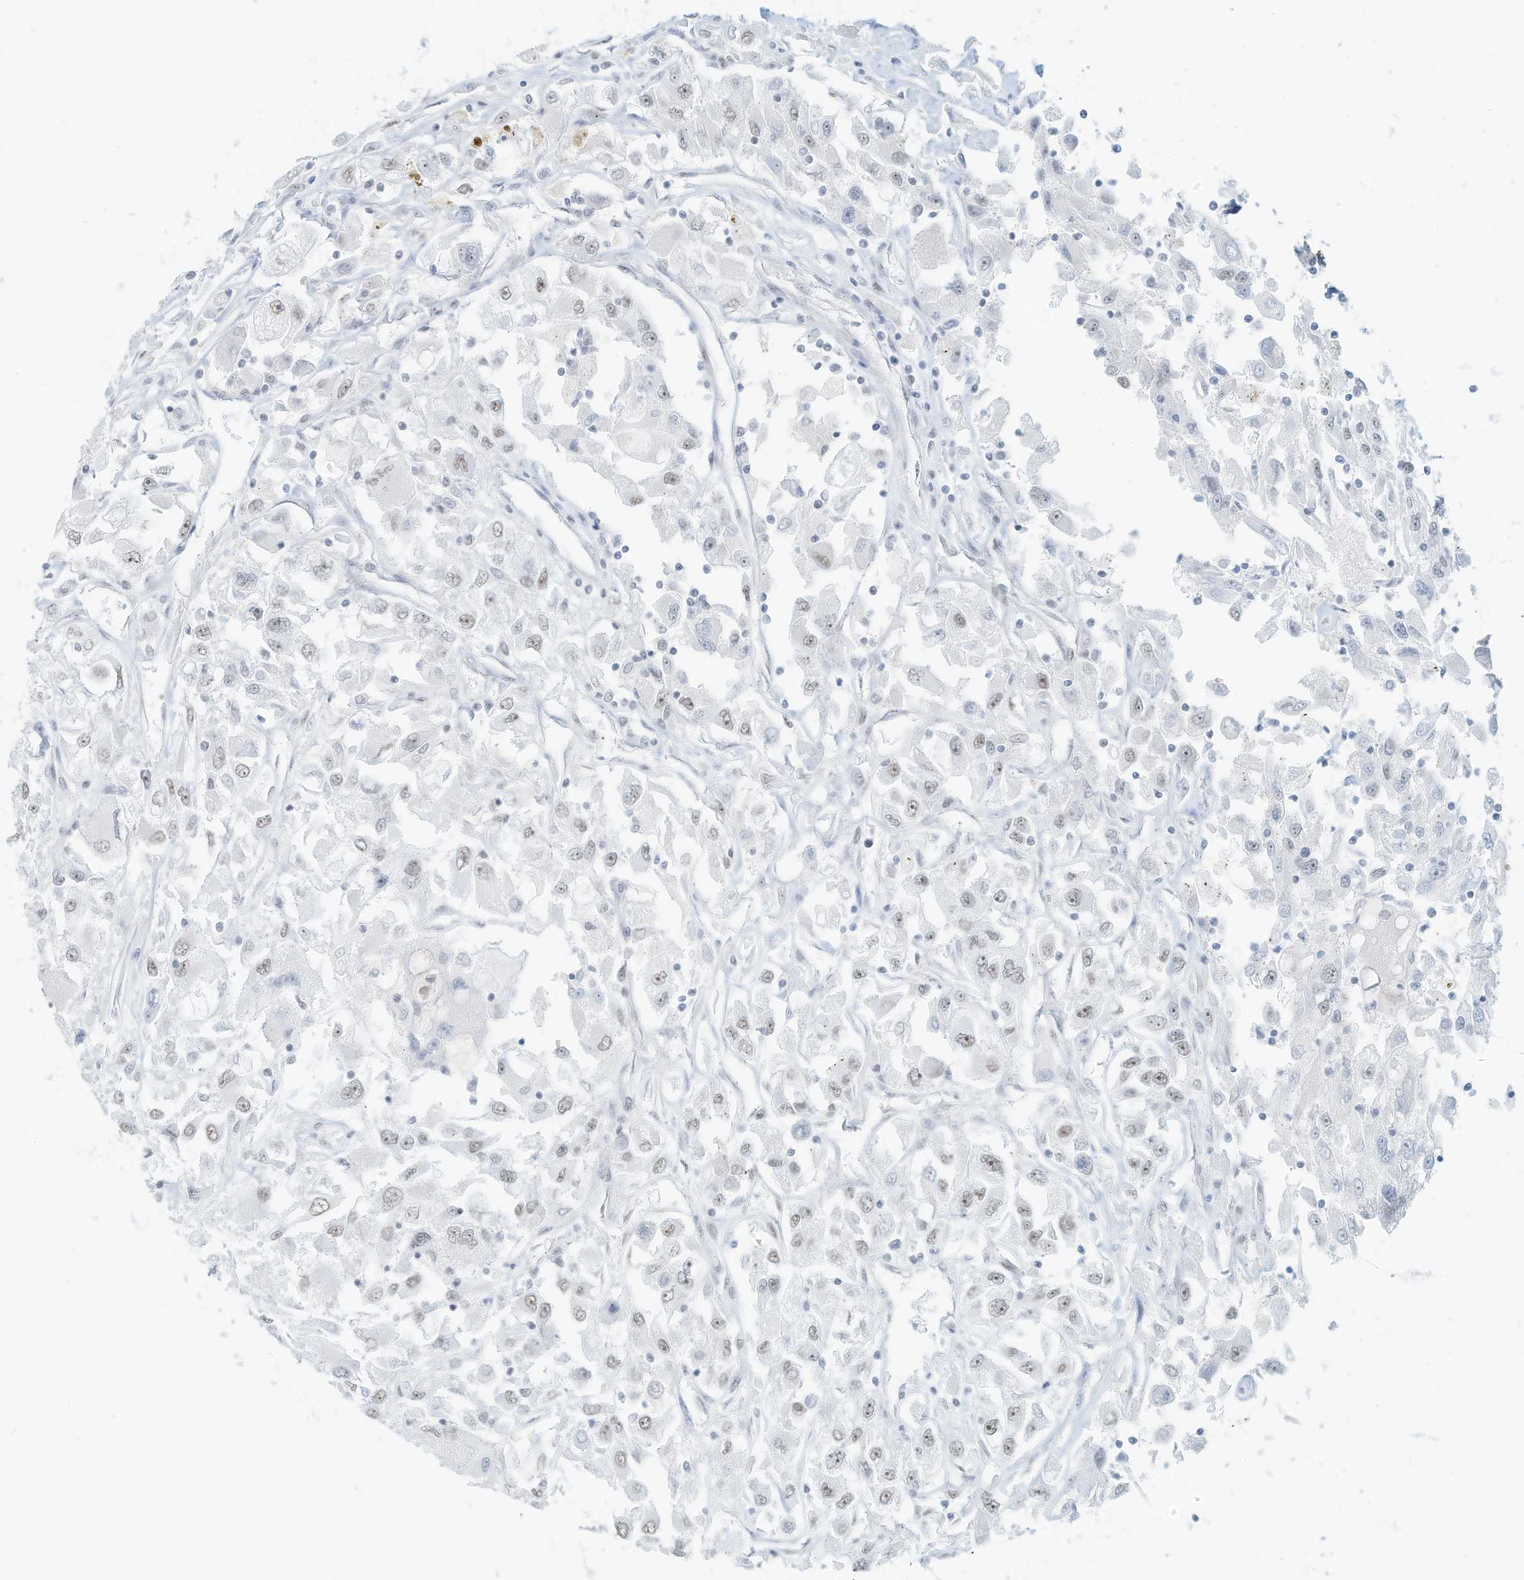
{"staining": {"intensity": "weak", "quantity": "<25%", "location": "nuclear"}, "tissue": "renal cancer", "cell_type": "Tumor cells", "image_type": "cancer", "snomed": [{"axis": "morphology", "description": "Adenocarcinoma, NOS"}, {"axis": "topography", "description": "Kidney"}], "caption": "DAB (3,3'-diaminobenzidine) immunohistochemical staining of human renal cancer (adenocarcinoma) displays no significant staining in tumor cells. (Brightfield microscopy of DAB IHC at high magnification).", "gene": "PGC", "patient": {"sex": "female", "age": 52}}